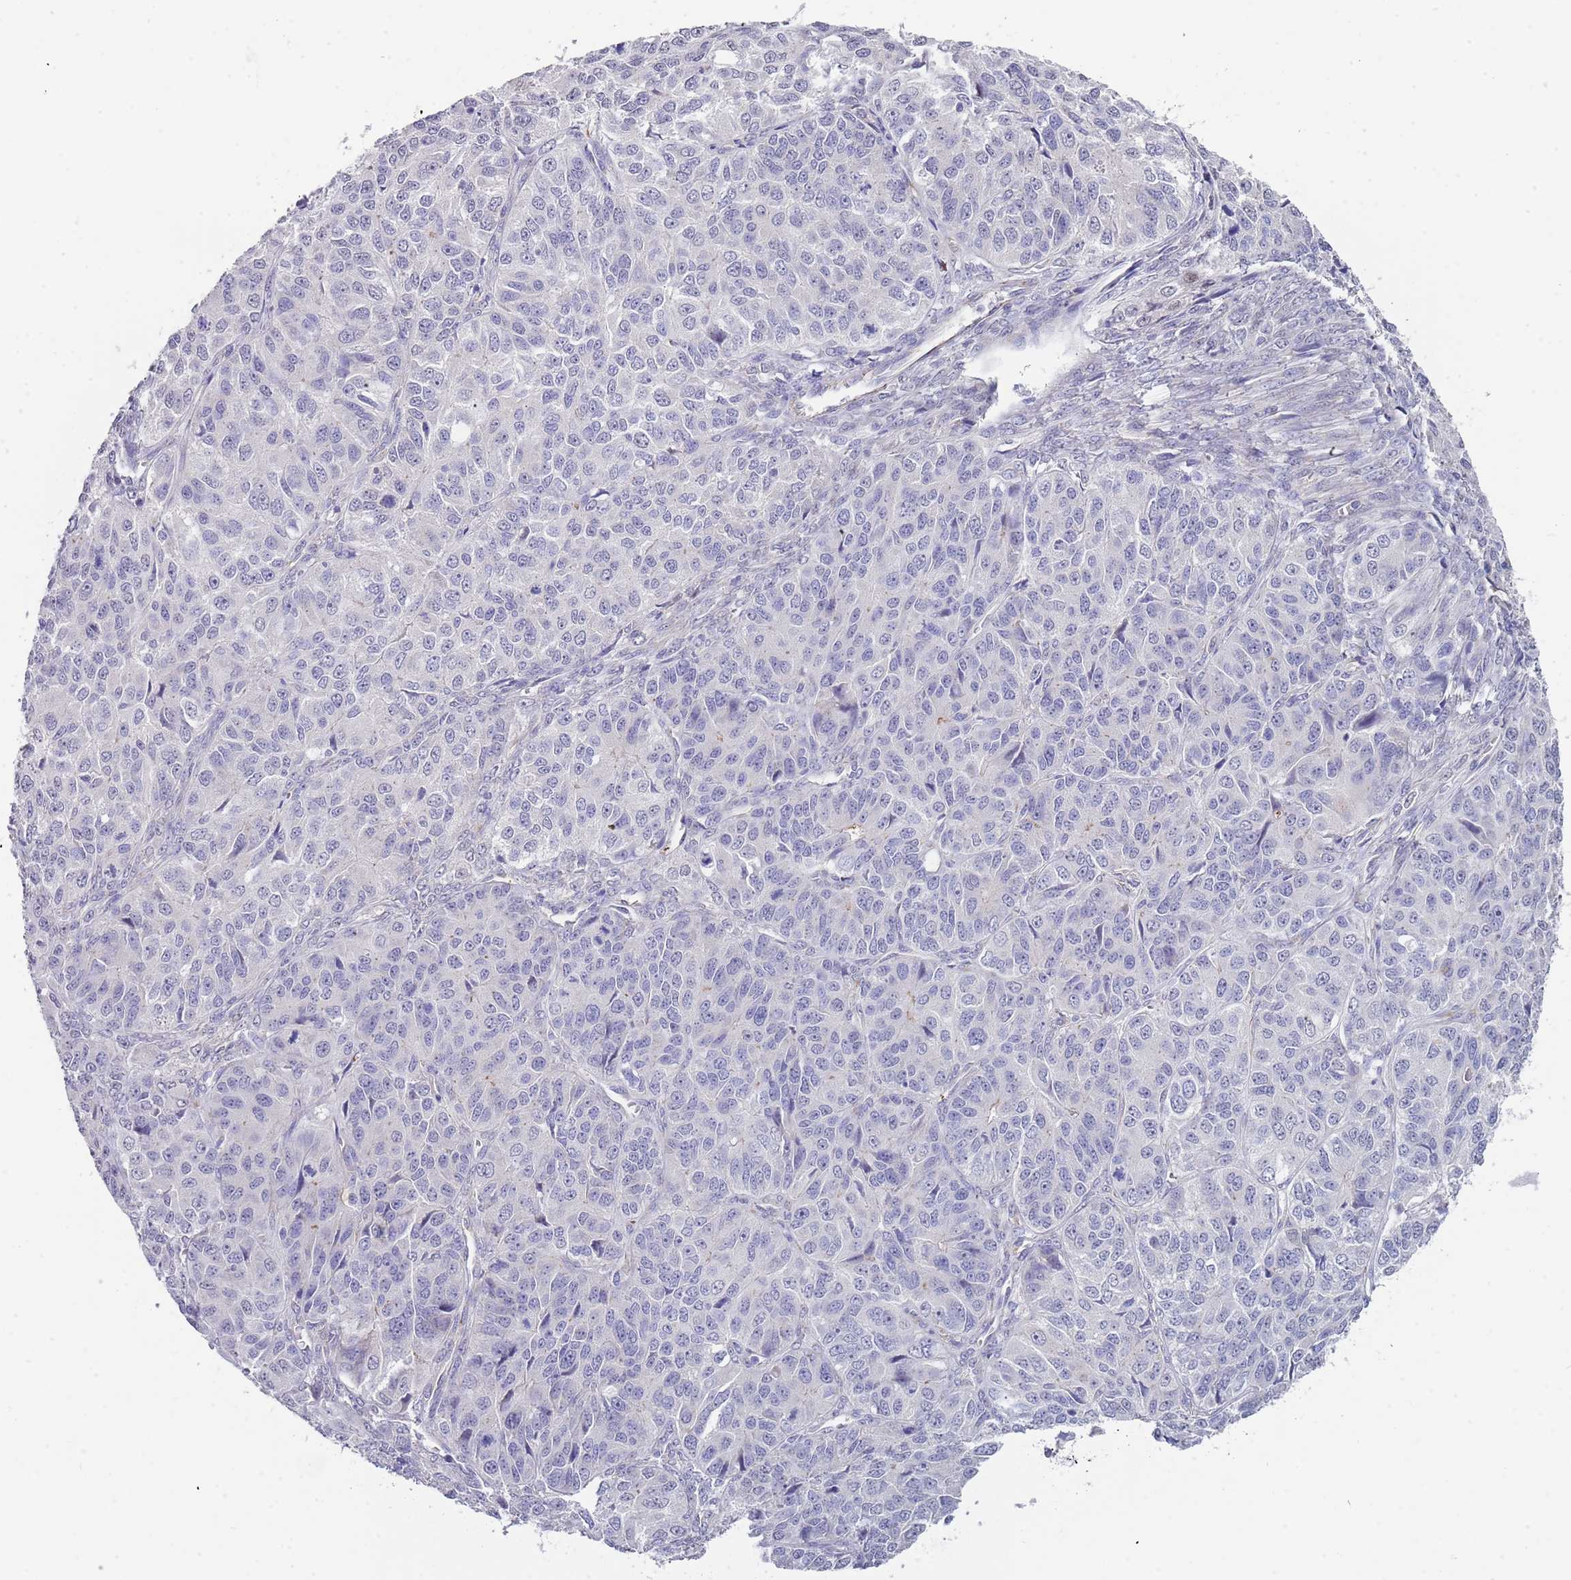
{"staining": {"intensity": "negative", "quantity": "none", "location": "none"}, "tissue": "ovarian cancer", "cell_type": "Tumor cells", "image_type": "cancer", "snomed": [{"axis": "morphology", "description": "Carcinoma, endometroid"}, {"axis": "topography", "description": "Ovary"}], "caption": "Immunohistochemical staining of human ovarian endometroid carcinoma displays no significant staining in tumor cells.", "gene": "TNRC6C", "patient": {"sex": "female", "age": 51}}